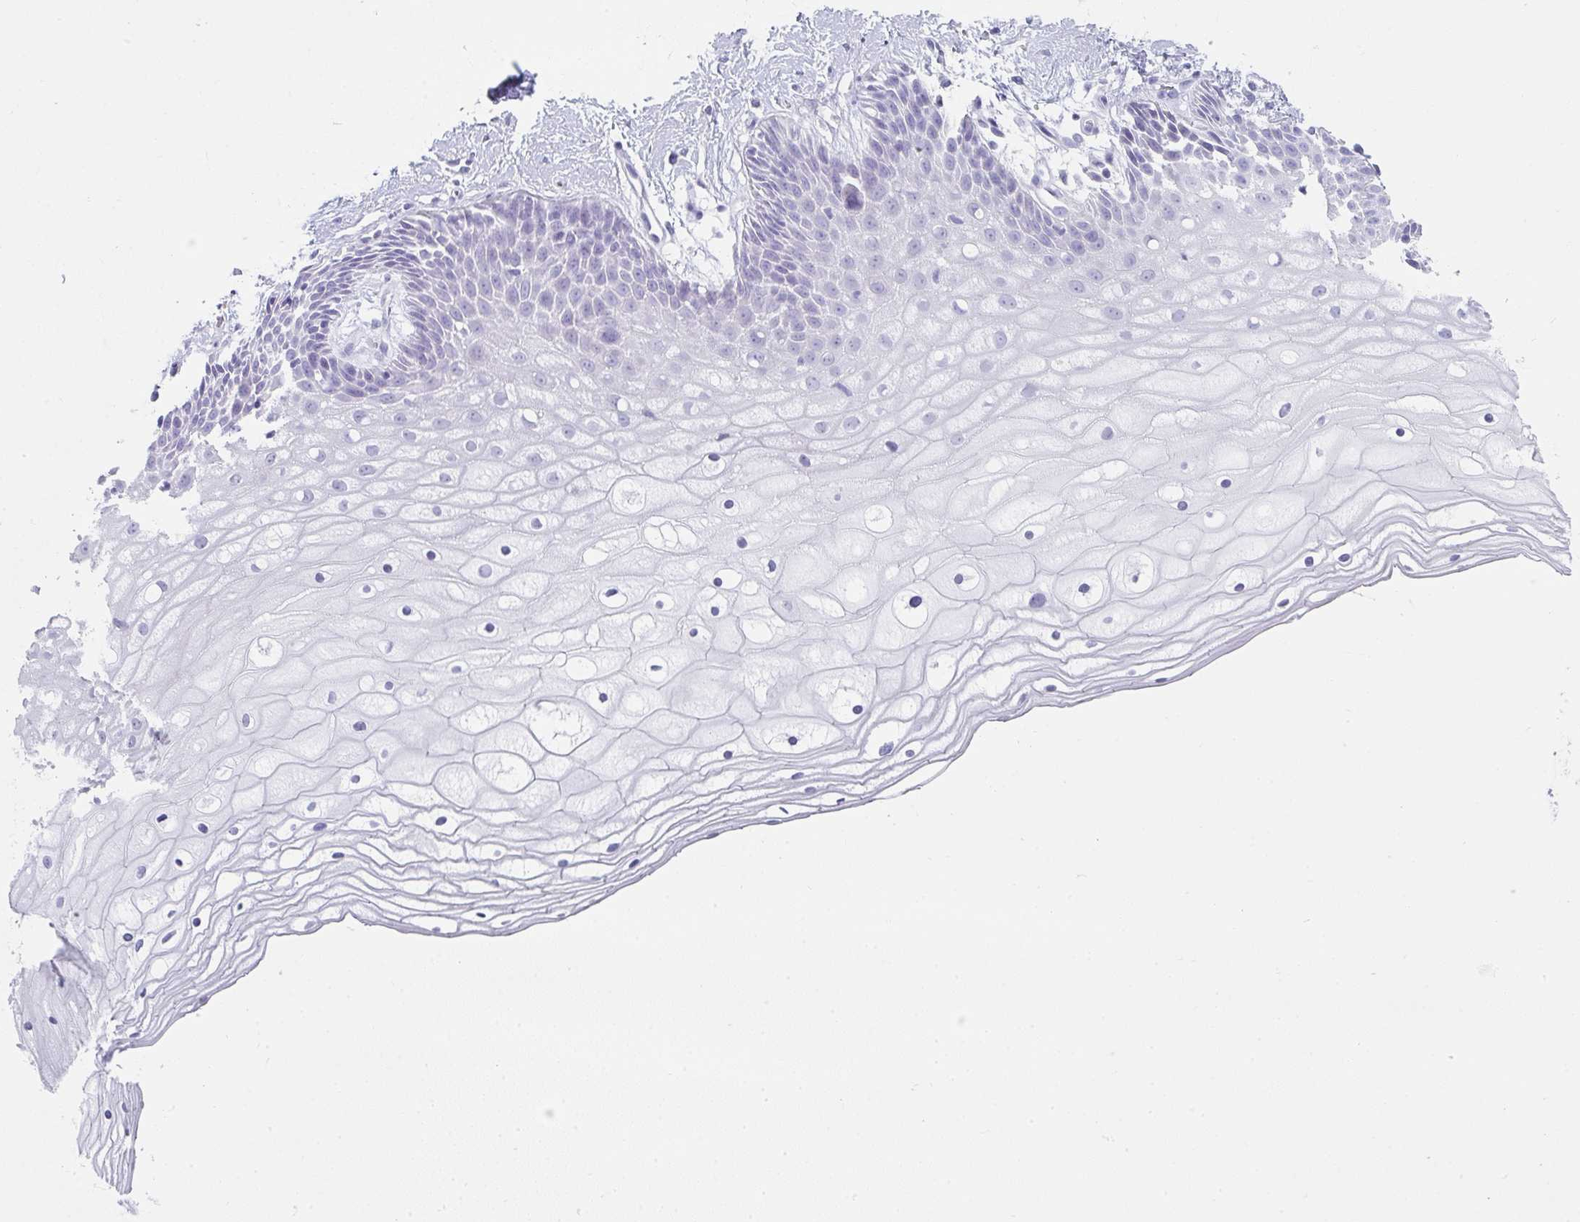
{"staining": {"intensity": "negative", "quantity": "none", "location": "none"}, "tissue": "cervix", "cell_type": "Glandular cells", "image_type": "normal", "snomed": [{"axis": "morphology", "description": "Normal tissue, NOS"}, {"axis": "topography", "description": "Cervix"}], "caption": "This is a histopathology image of IHC staining of unremarkable cervix, which shows no expression in glandular cells.", "gene": "RLF", "patient": {"sex": "female", "age": 36}}